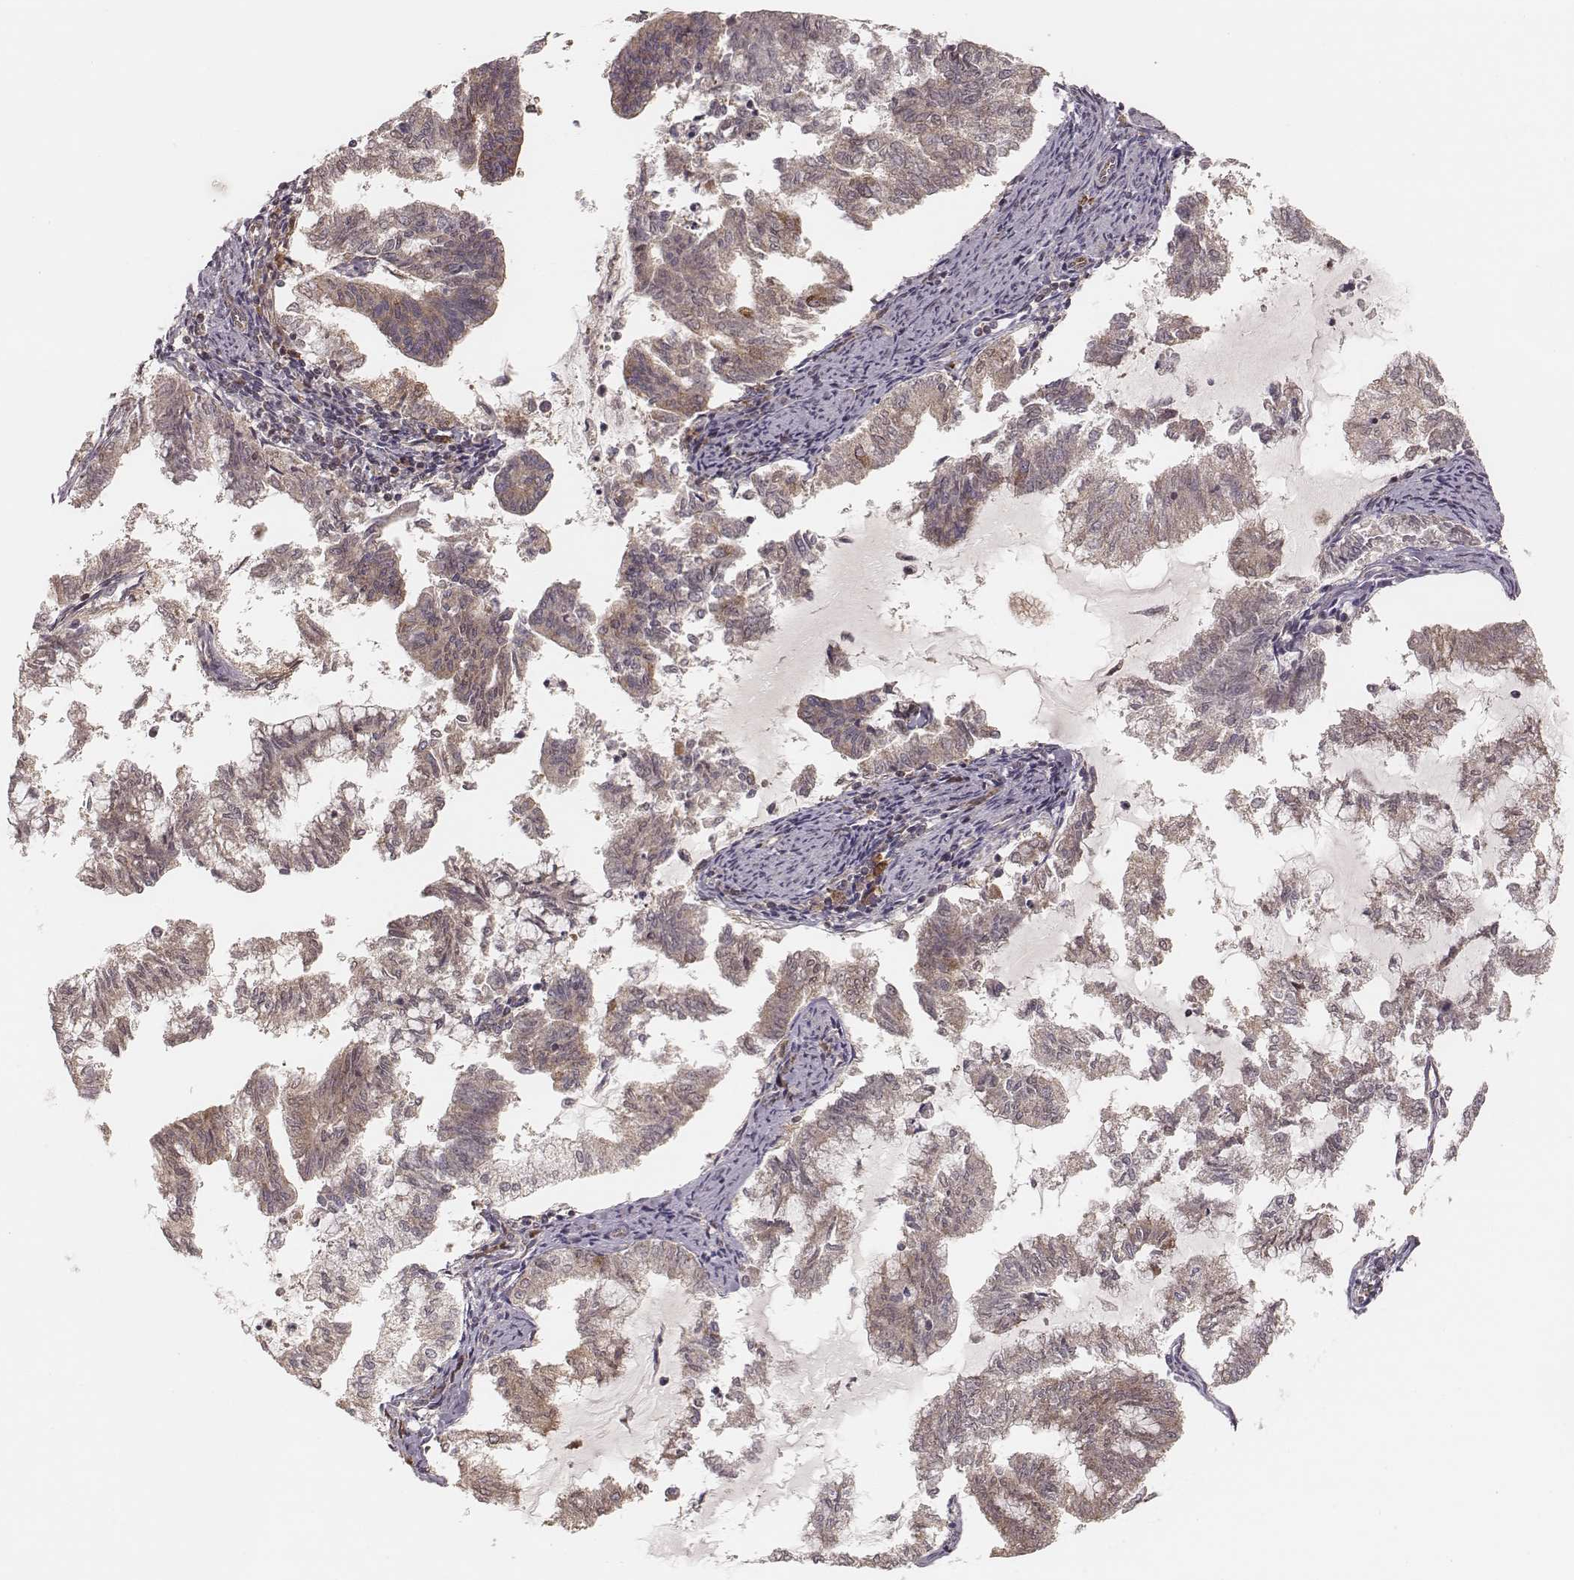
{"staining": {"intensity": "weak", "quantity": "25%-75%", "location": "cytoplasmic/membranous"}, "tissue": "endometrial cancer", "cell_type": "Tumor cells", "image_type": "cancer", "snomed": [{"axis": "morphology", "description": "Adenocarcinoma, NOS"}, {"axis": "topography", "description": "Endometrium"}], "caption": "Protein expression analysis of human adenocarcinoma (endometrial) reveals weak cytoplasmic/membranous positivity in about 25%-75% of tumor cells. (brown staining indicates protein expression, while blue staining denotes nuclei).", "gene": "CARS1", "patient": {"sex": "female", "age": 79}}